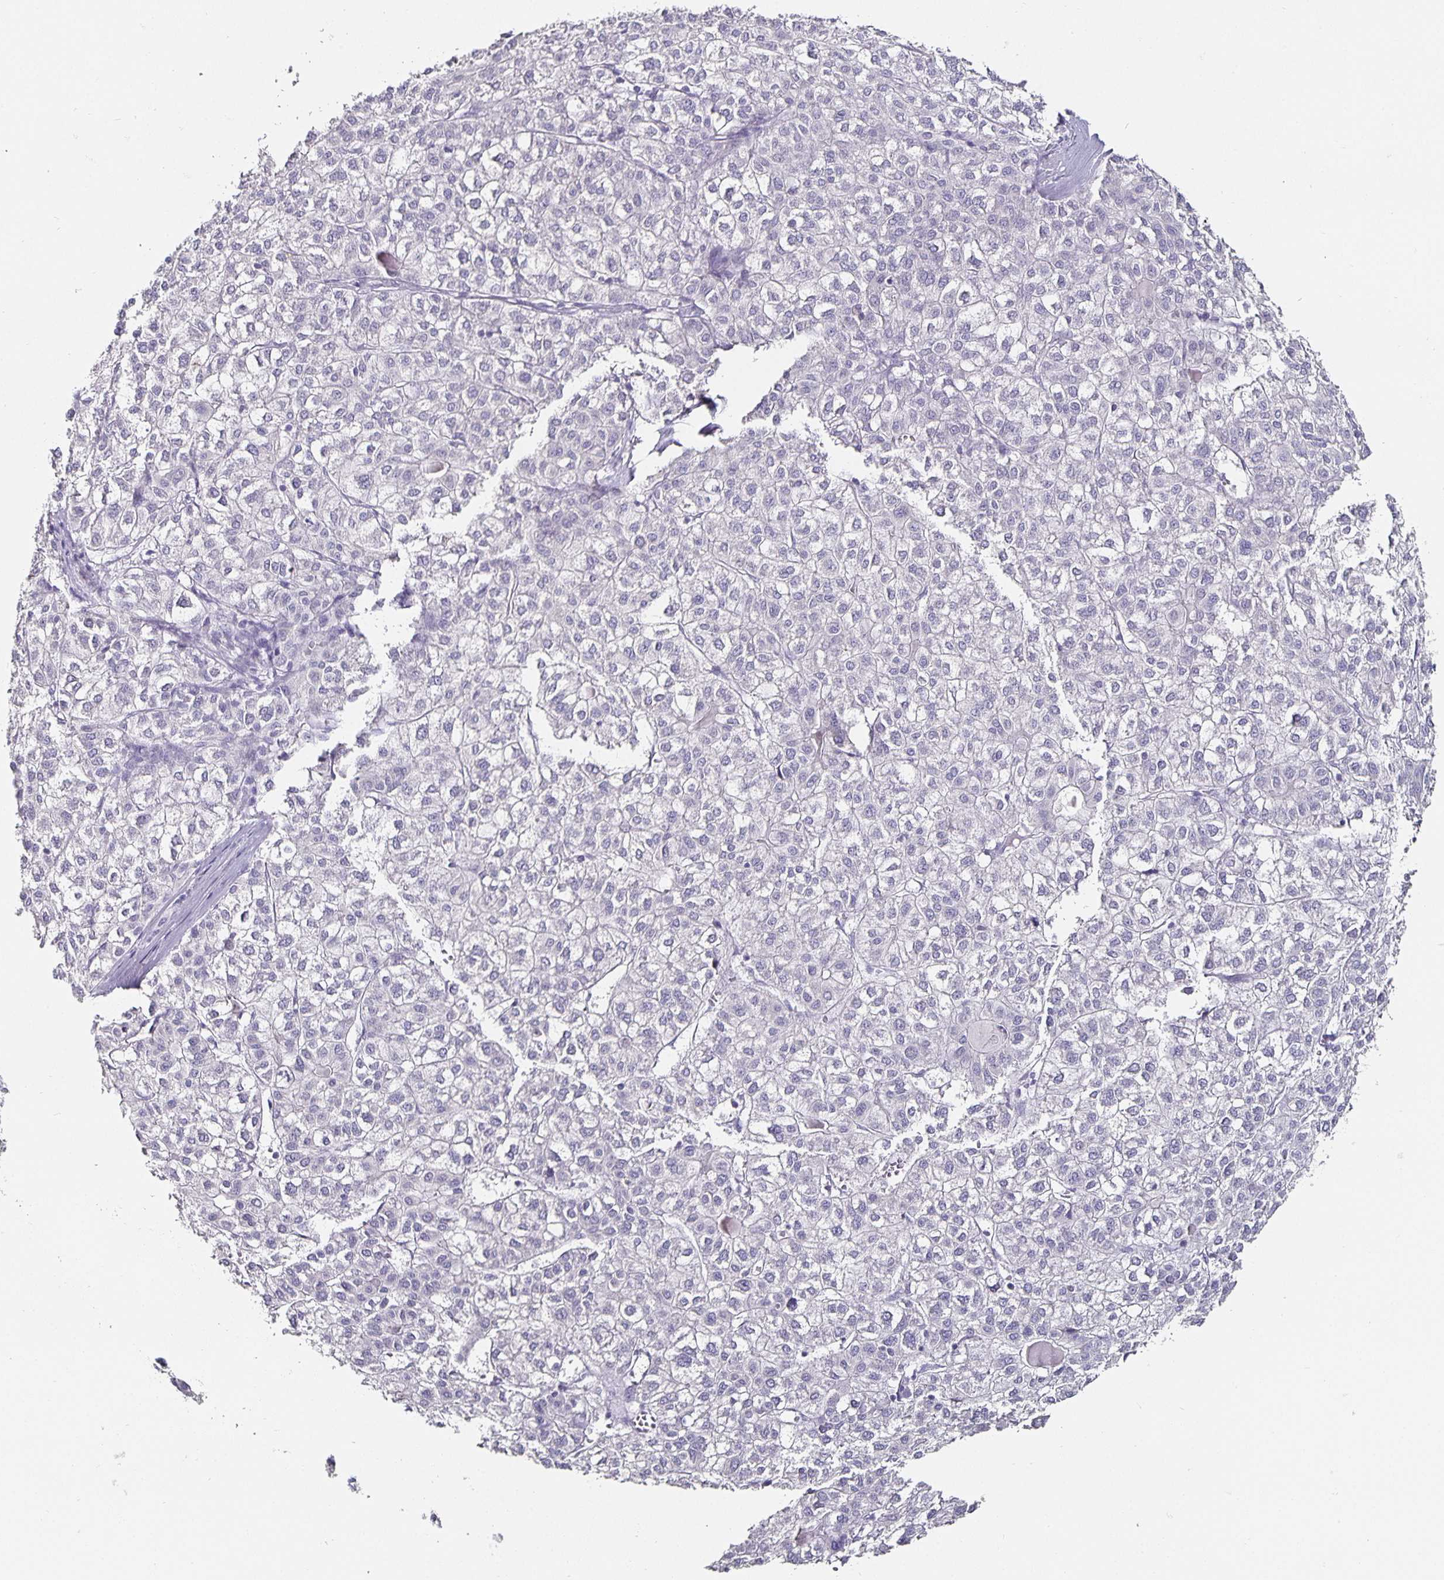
{"staining": {"intensity": "negative", "quantity": "none", "location": "none"}, "tissue": "liver cancer", "cell_type": "Tumor cells", "image_type": "cancer", "snomed": [{"axis": "morphology", "description": "Carcinoma, Hepatocellular, NOS"}, {"axis": "topography", "description": "Liver"}], "caption": "This image is of liver cancer (hepatocellular carcinoma) stained with immunohistochemistry (IHC) to label a protein in brown with the nuclei are counter-stained blue. There is no expression in tumor cells.", "gene": "CHGA", "patient": {"sex": "female", "age": 43}}